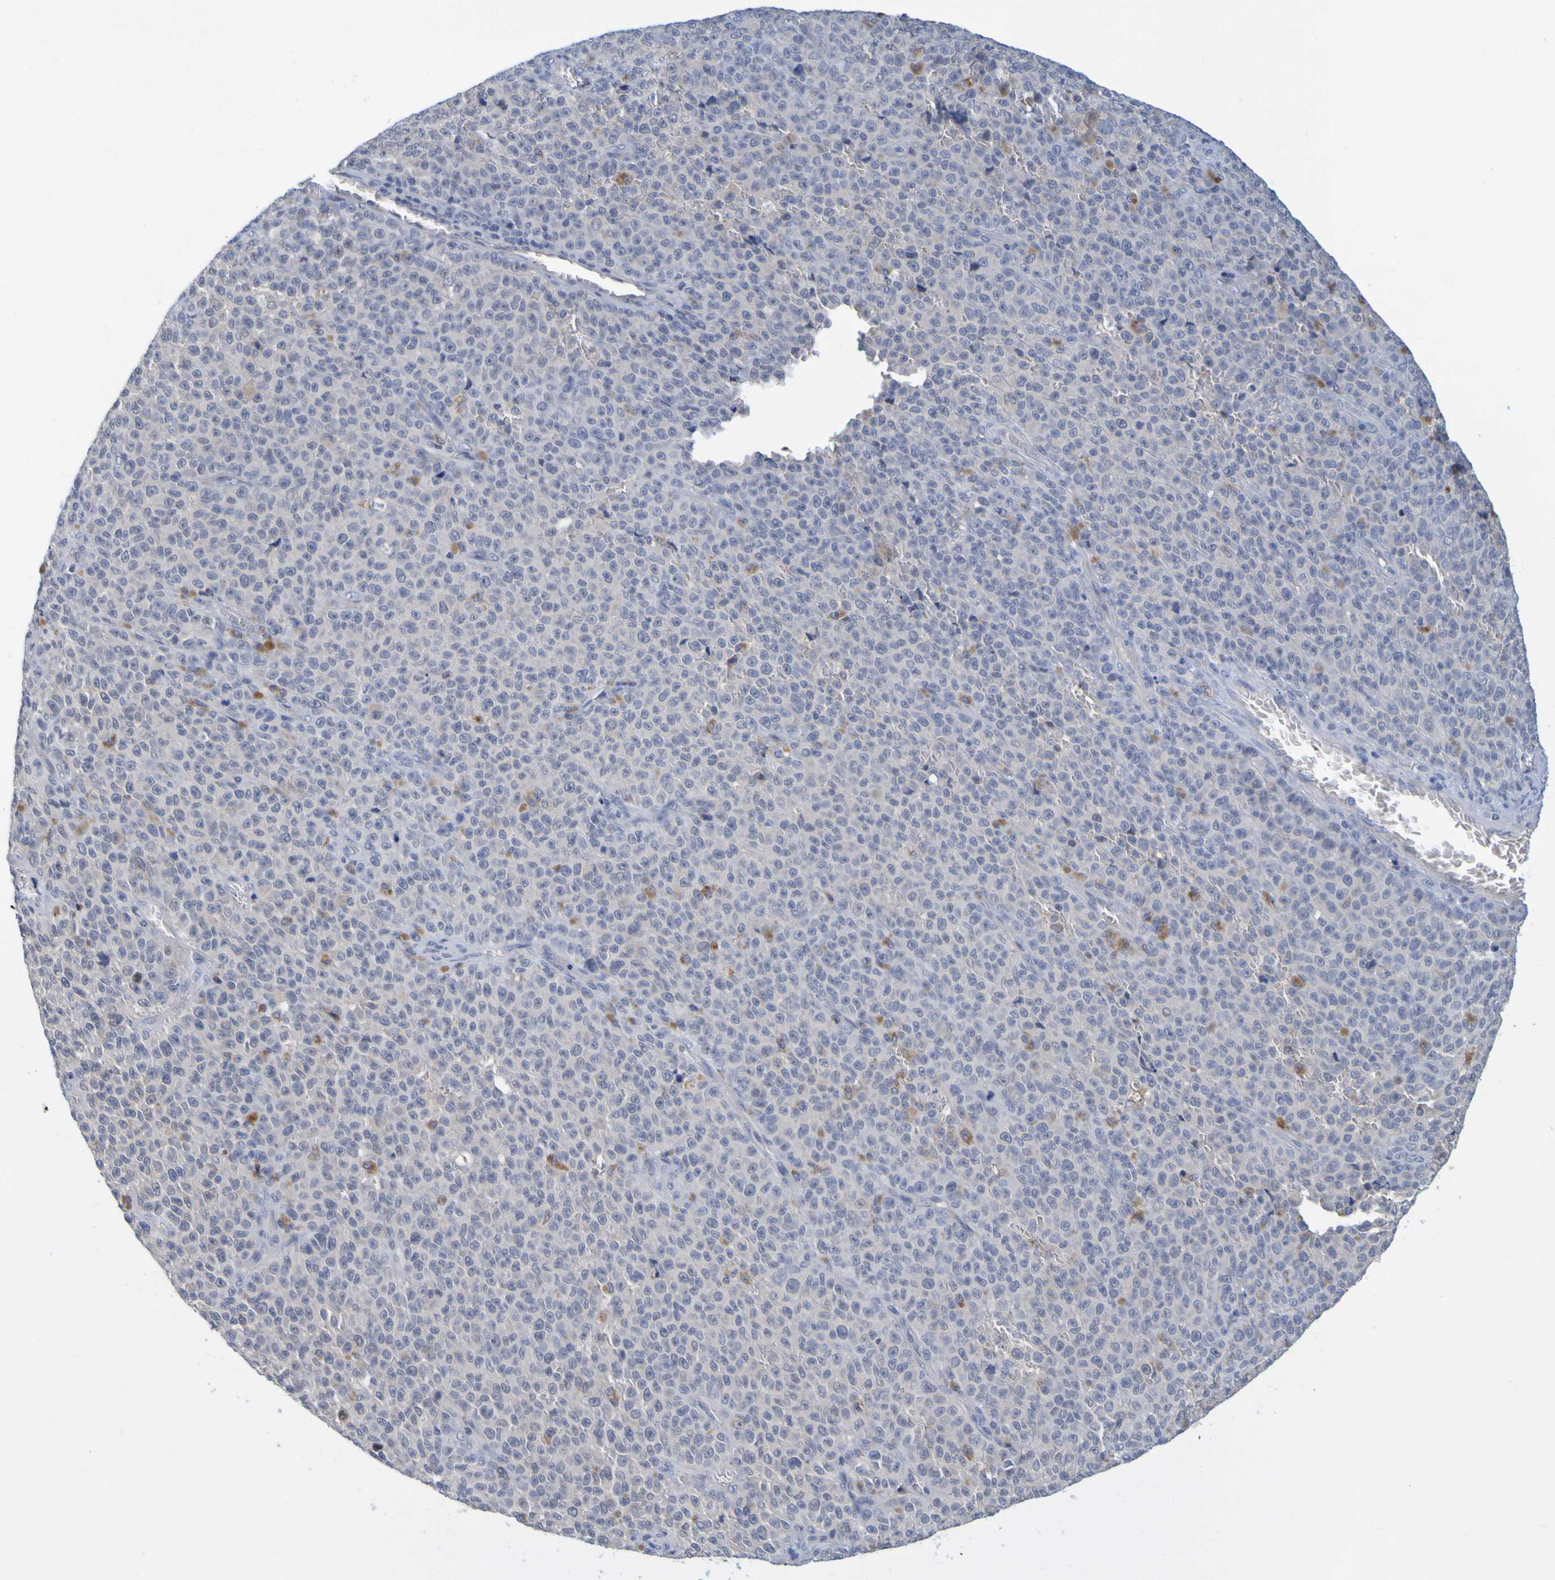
{"staining": {"intensity": "negative", "quantity": "none", "location": "none"}, "tissue": "melanoma", "cell_type": "Tumor cells", "image_type": "cancer", "snomed": [{"axis": "morphology", "description": "Malignant melanoma, NOS"}, {"axis": "topography", "description": "Skin"}], "caption": "Melanoma was stained to show a protein in brown. There is no significant expression in tumor cells.", "gene": "ENDOU", "patient": {"sex": "female", "age": 82}}